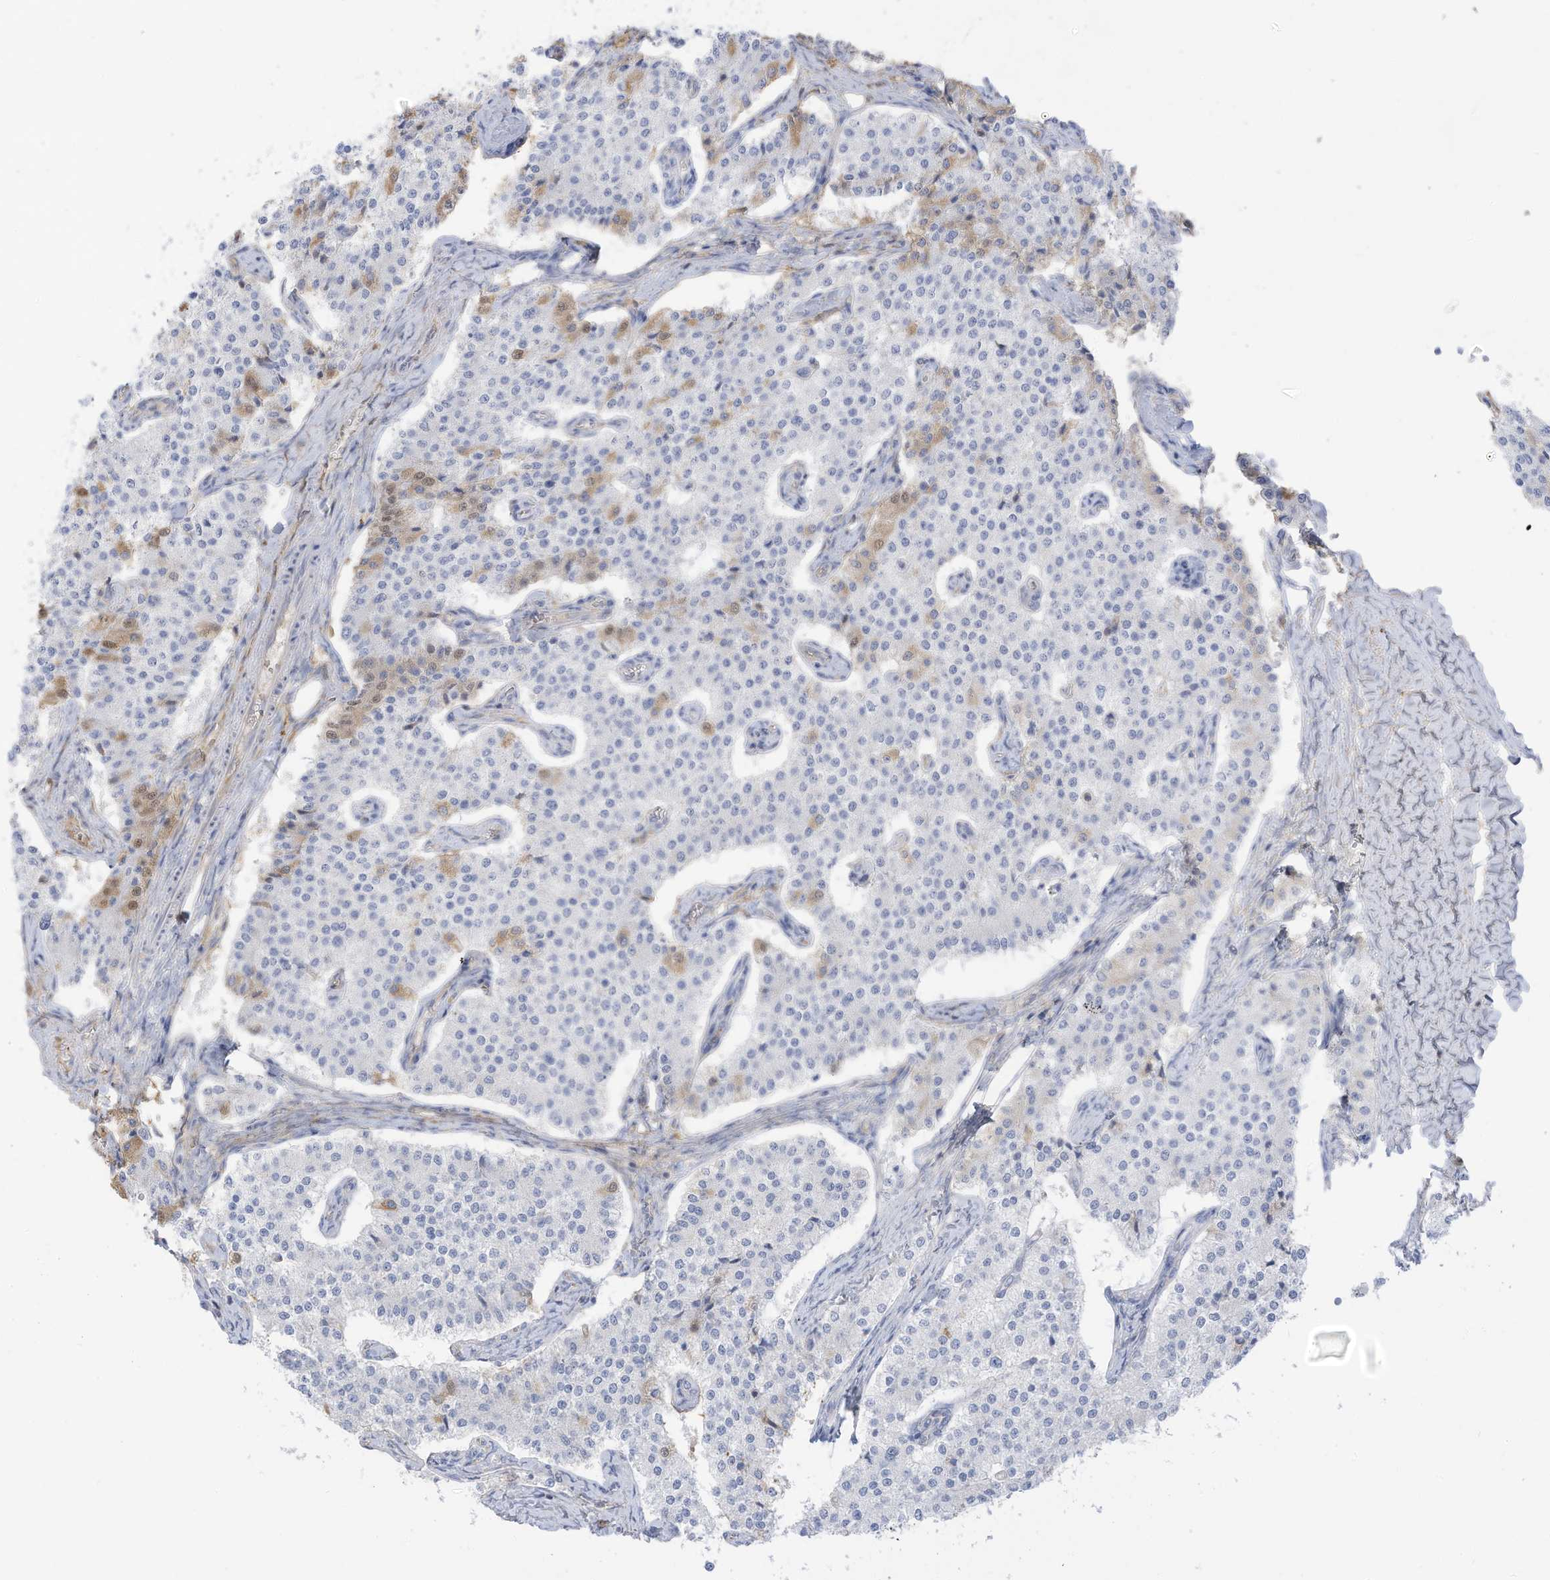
{"staining": {"intensity": "moderate", "quantity": "<25%", "location": "cytoplasmic/membranous,nuclear"}, "tissue": "carcinoid", "cell_type": "Tumor cells", "image_type": "cancer", "snomed": [{"axis": "morphology", "description": "Carcinoid, malignant, NOS"}, {"axis": "topography", "description": "Colon"}], "caption": "Immunohistochemical staining of carcinoid displays low levels of moderate cytoplasmic/membranous and nuclear staining in about <25% of tumor cells.", "gene": "HSD17B13", "patient": {"sex": "female", "age": 52}}